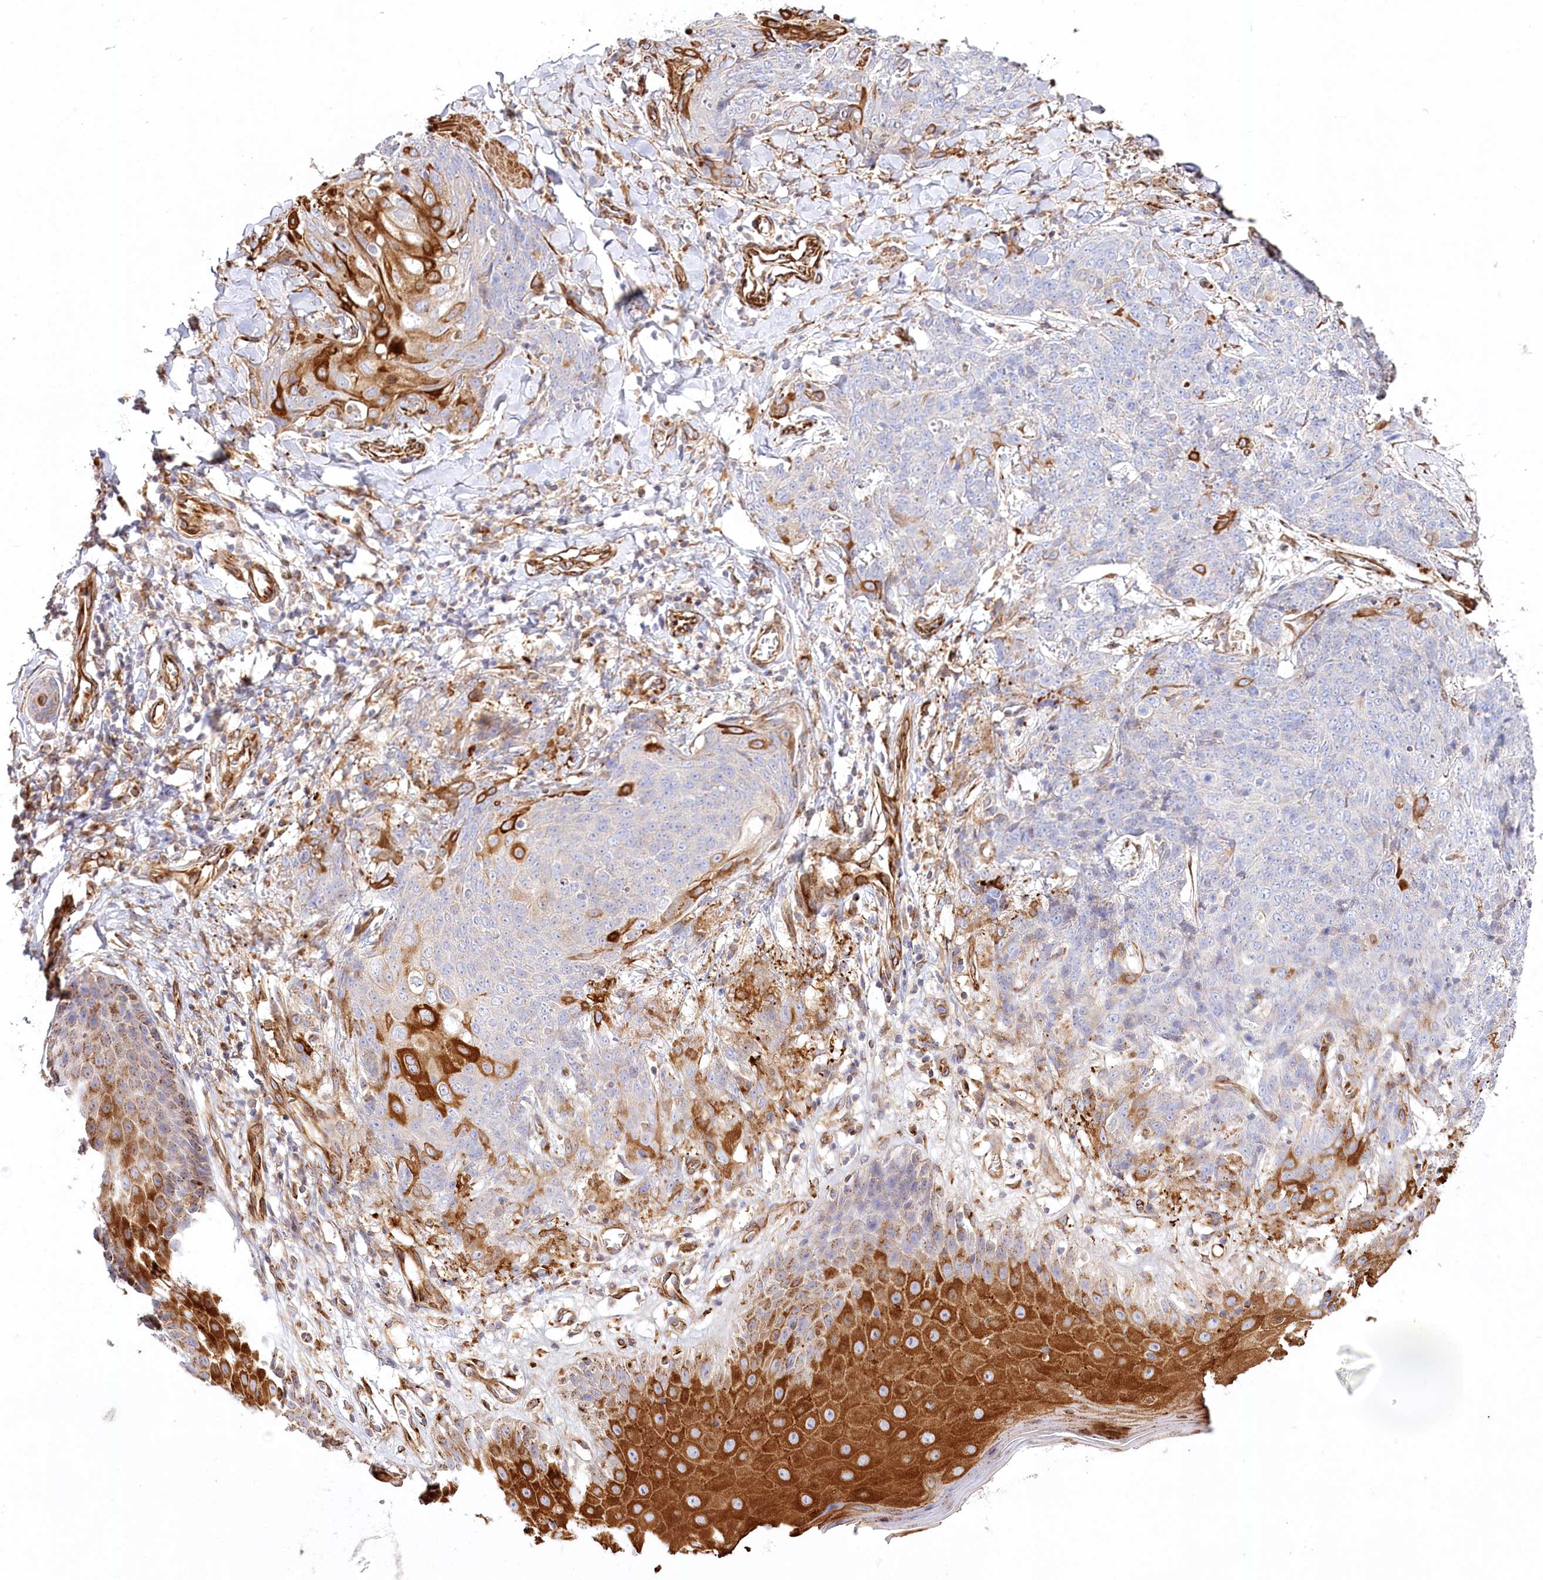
{"staining": {"intensity": "strong", "quantity": "<25%", "location": "cytoplasmic/membranous"}, "tissue": "skin cancer", "cell_type": "Tumor cells", "image_type": "cancer", "snomed": [{"axis": "morphology", "description": "Squamous cell carcinoma, NOS"}, {"axis": "topography", "description": "Skin"}, {"axis": "topography", "description": "Vulva"}], "caption": "This is a histology image of IHC staining of squamous cell carcinoma (skin), which shows strong positivity in the cytoplasmic/membranous of tumor cells.", "gene": "ABRAXAS2", "patient": {"sex": "female", "age": 85}}